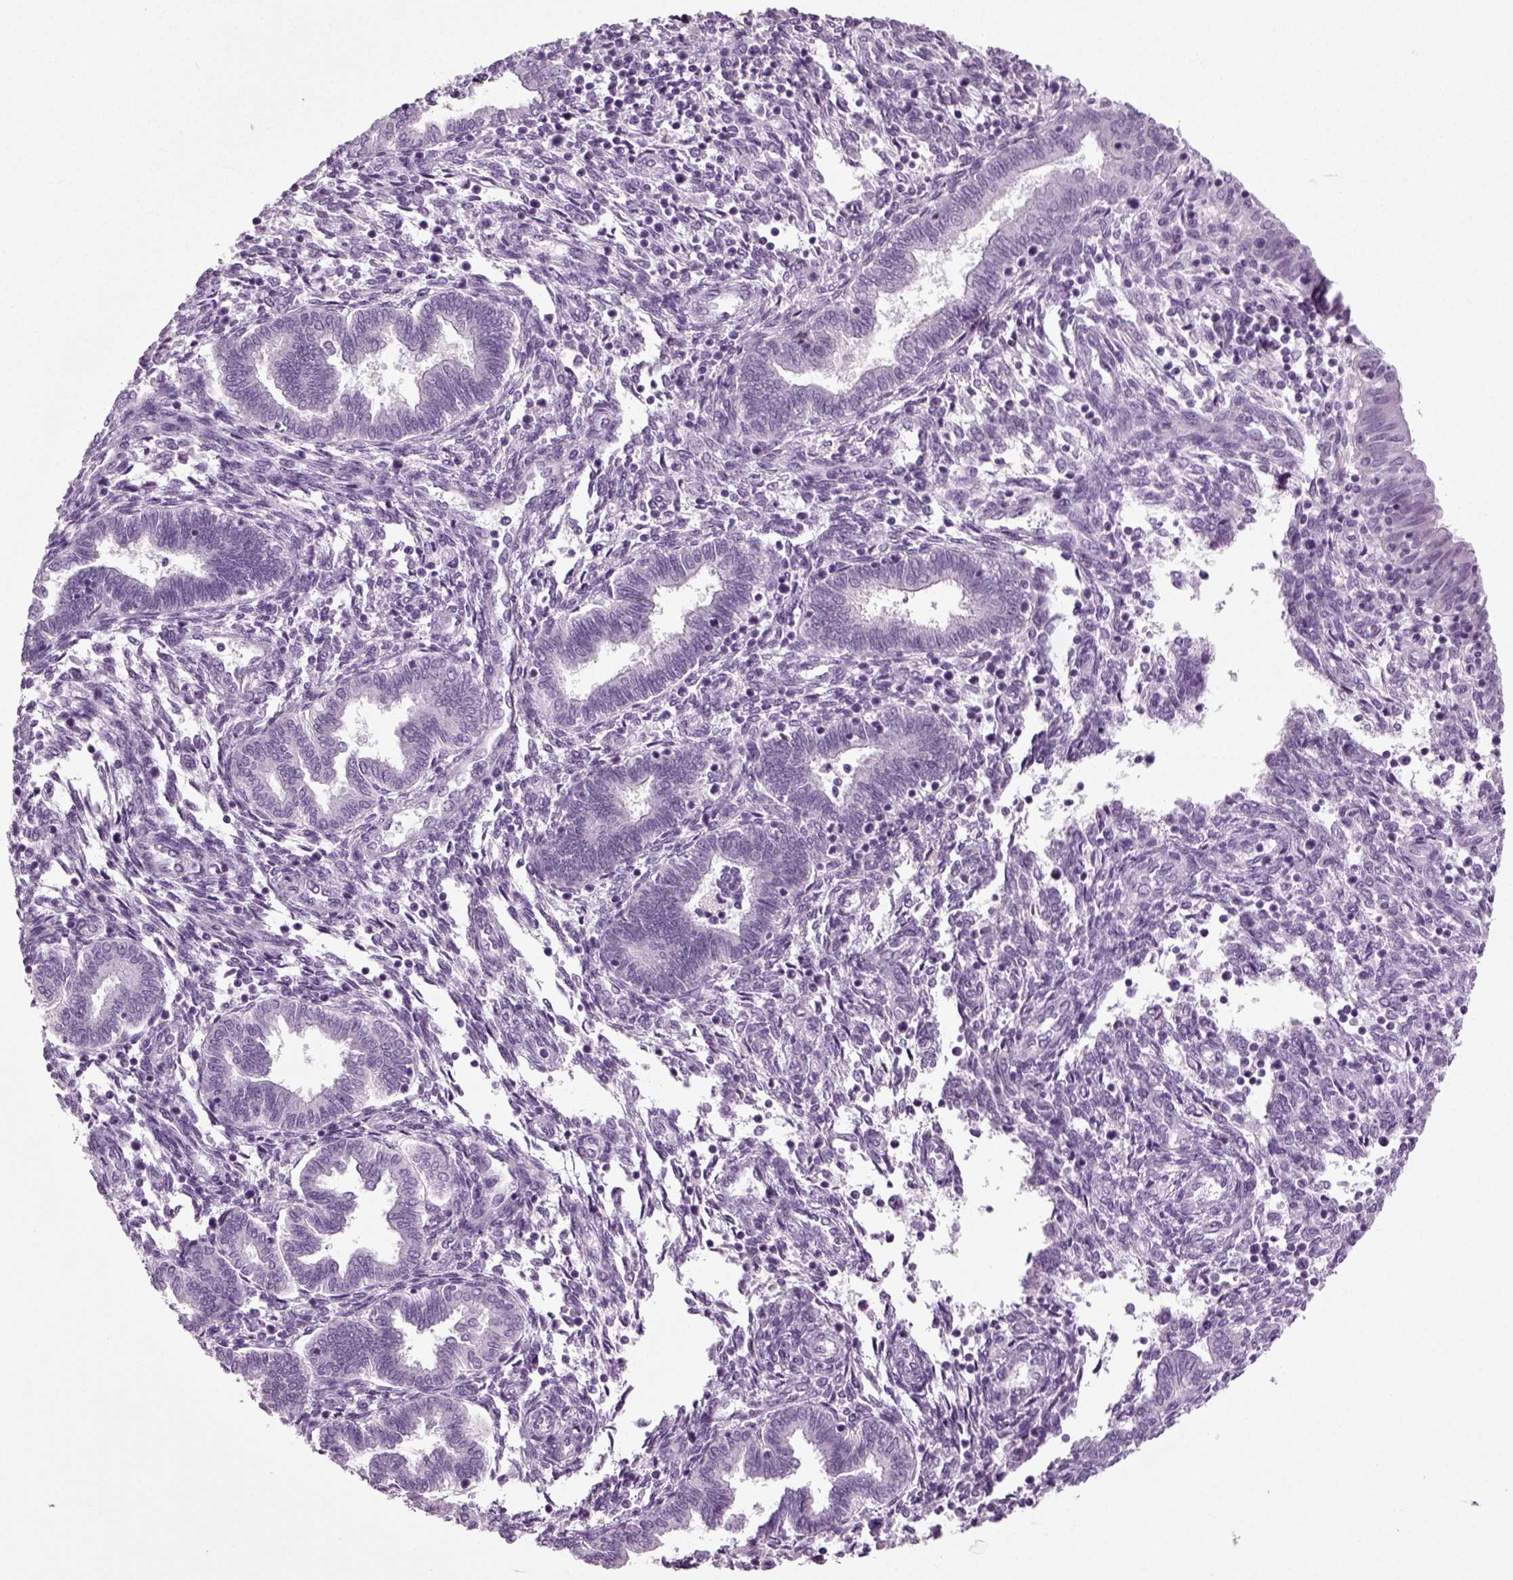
{"staining": {"intensity": "negative", "quantity": "none", "location": "none"}, "tissue": "endometrium", "cell_type": "Cells in endometrial stroma", "image_type": "normal", "snomed": [{"axis": "morphology", "description": "Normal tissue, NOS"}, {"axis": "topography", "description": "Endometrium"}], "caption": "This is a histopathology image of immunohistochemistry staining of unremarkable endometrium, which shows no staining in cells in endometrial stroma.", "gene": "ZC2HC1C", "patient": {"sex": "female", "age": 42}}